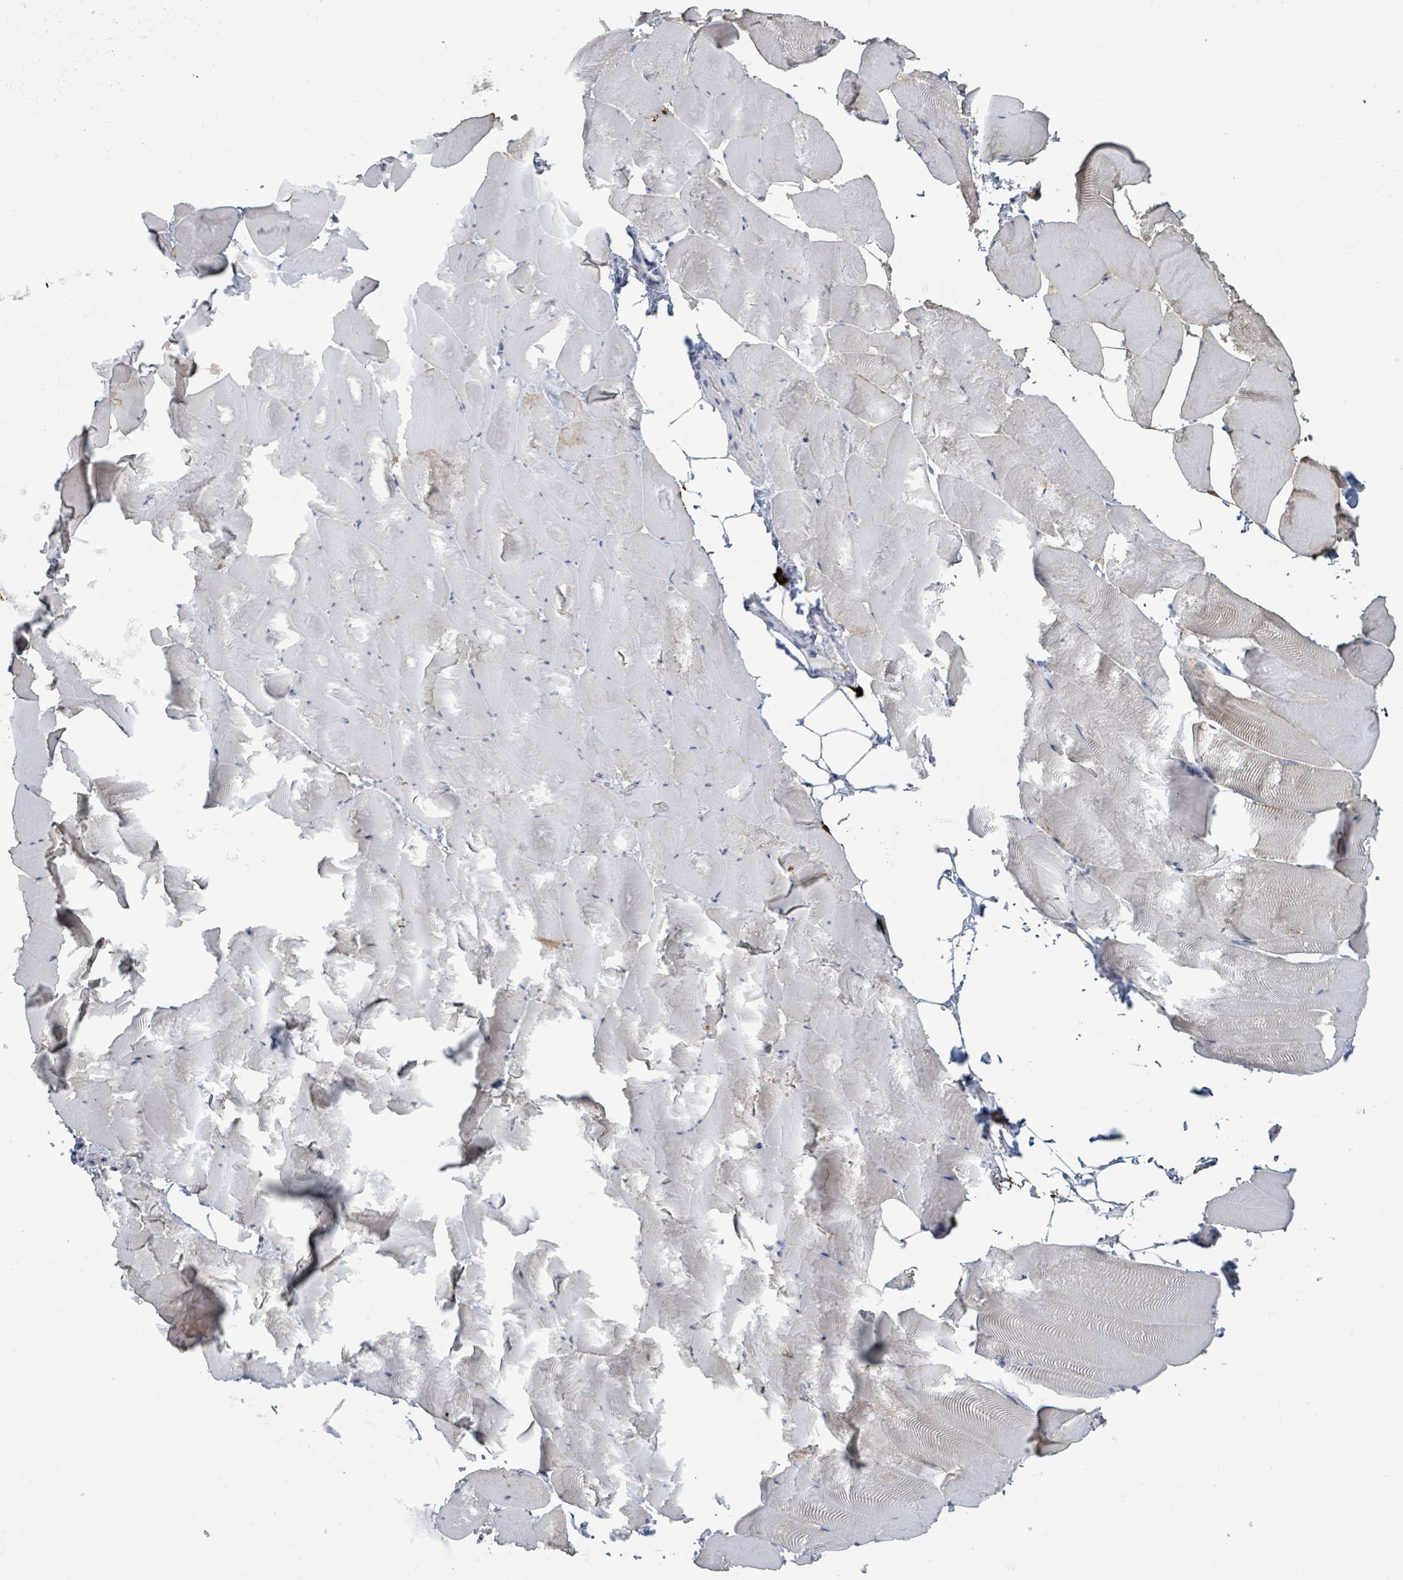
{"staining": {"intensity": "negative", "quantity": "none", "location": "none"}, "tissue": "skeletal muscle", "cell_type": "Myocytes", "image_type": "normal", "snomed": [{"axis": "morphology", "description": "Normal tissue, NOS"}, {"axis": "topography", "description": "Skeletal muscle"}], "caption": "High magnification brightfield microscopy of unremarkable skeletal muscle stained with DAB (3,3'-diaminobenzidine) (brown) and counterstained with hematoxylin (blue): myocytes show no significant positivity.", "gene": "VPS13D", "patient": {"sex": "female", "age": 64}}